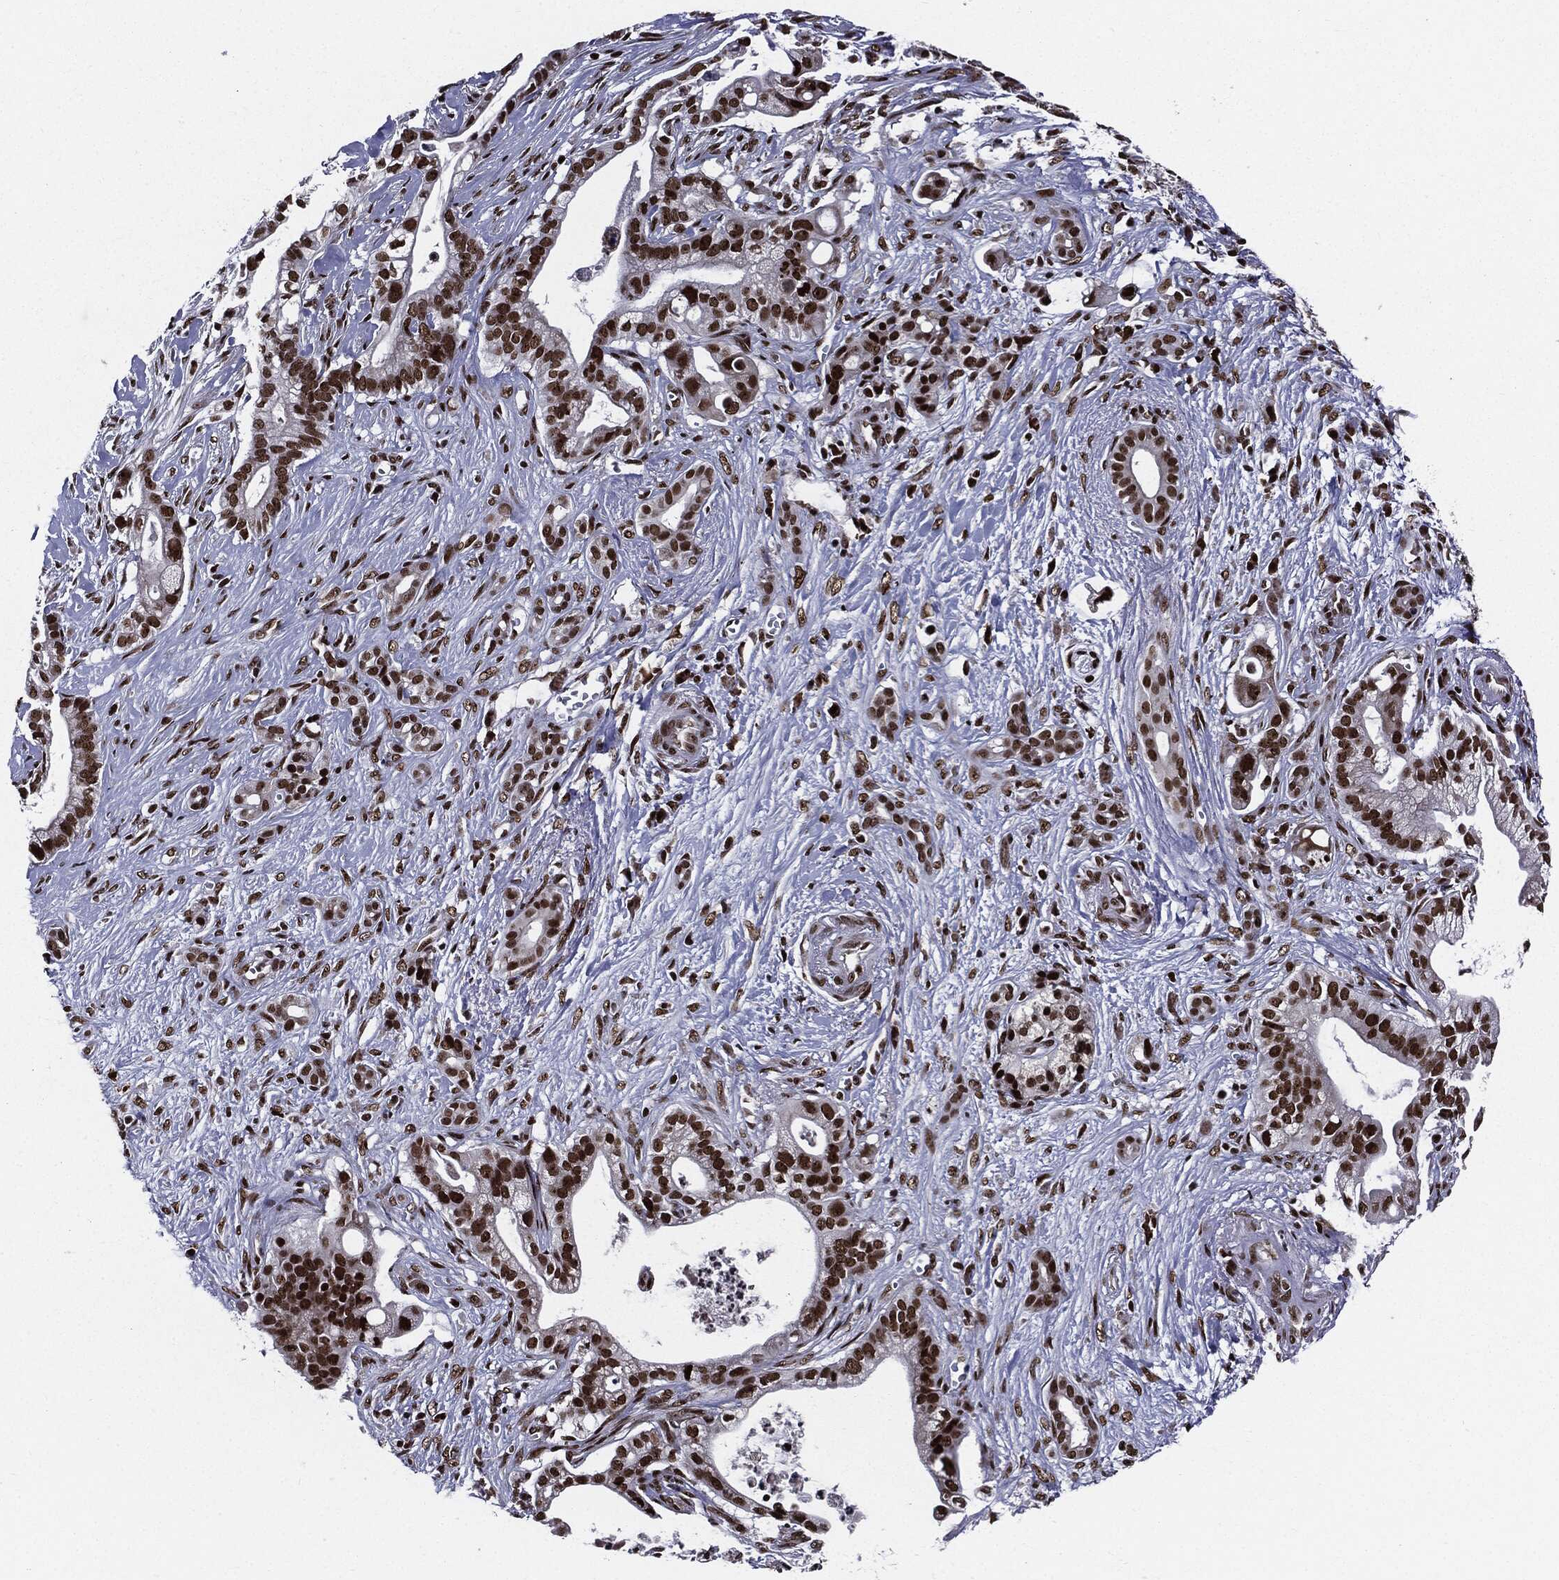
{"staining": {"intensity": "strong", "quantity": ">75%", "location": "nuclear"}, "tissue": "pancreatic cancer", "cell_type": "Tumor cells", "image_type": "cancer", "snomed": [{"axis": "morphology", "description": "Adenocarcinoma, NOS"}, {"axis": "topography", "description": "Pancreas"}], "caption": "Immunohistochemical staining of pancreatic adenocarcinoma reveals high levels of strong nuclear protein expression in about >75% of tumor cells.", "gene": "ZFP91", "patient": {"sex": "male", "age": 61}}